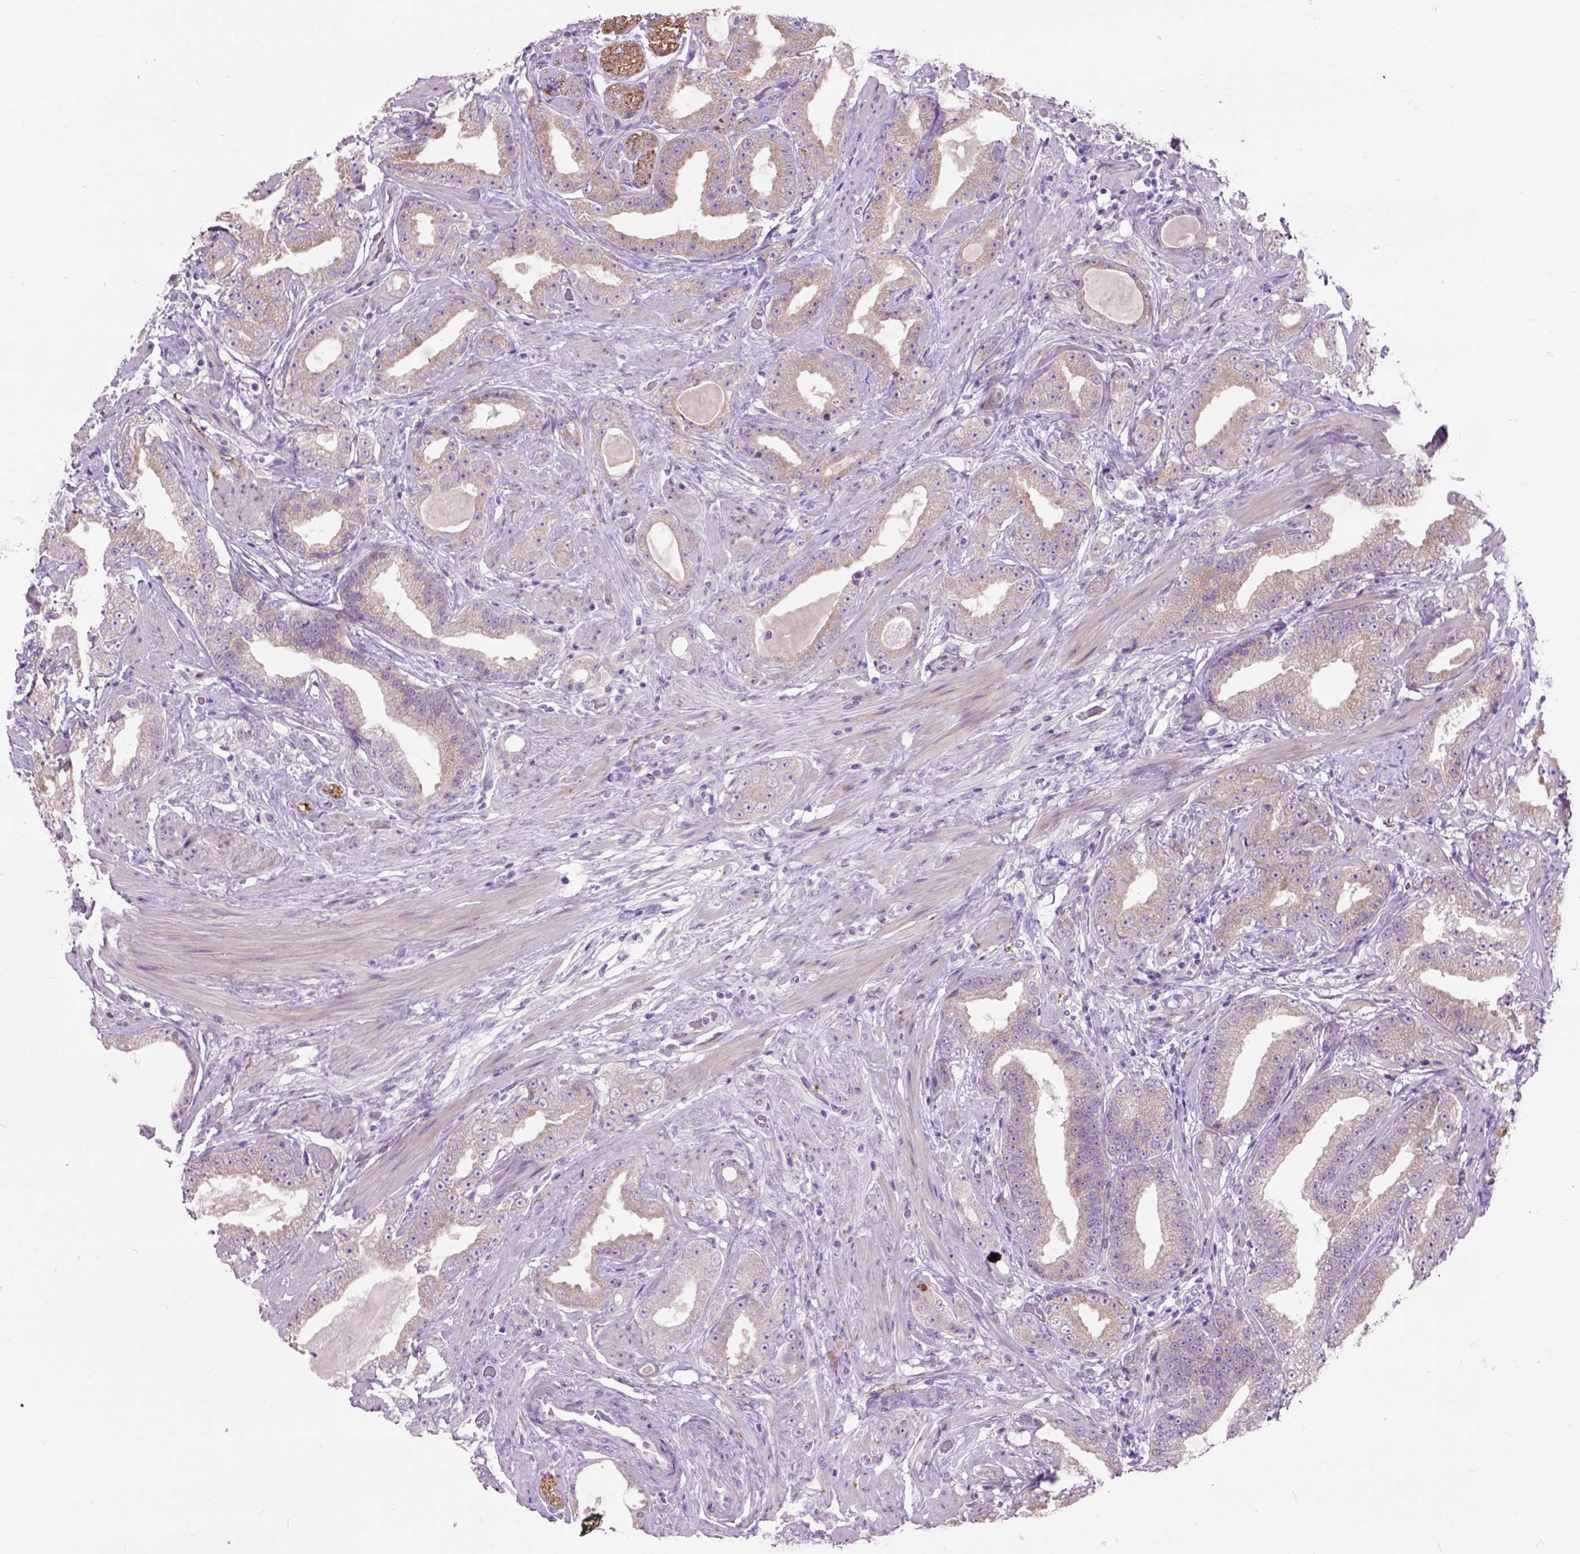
{"staining": {"intensity": "moderate", "quantity": ">75%", "location": "cytoplasmic/membranous"}, "tissue": "prostate cancer", "cell_type": "Tumor cells", "image_type": "cancer", "snomed": [{"axis": "morphology", "description": "Adenocarcinoma, Low grade"}, {"axis": "topography", "description": "Prostate"}], "caption": "Prostate cancer (adenocarcinoma (low-grade)) tissue demonstrates moderate cytoplasmic/membranous staining in about >75% of tumor cells, visualized by immunohistochemistry.", "gene": "MAPT", "patient": {"sex": "male", "age": 60}}